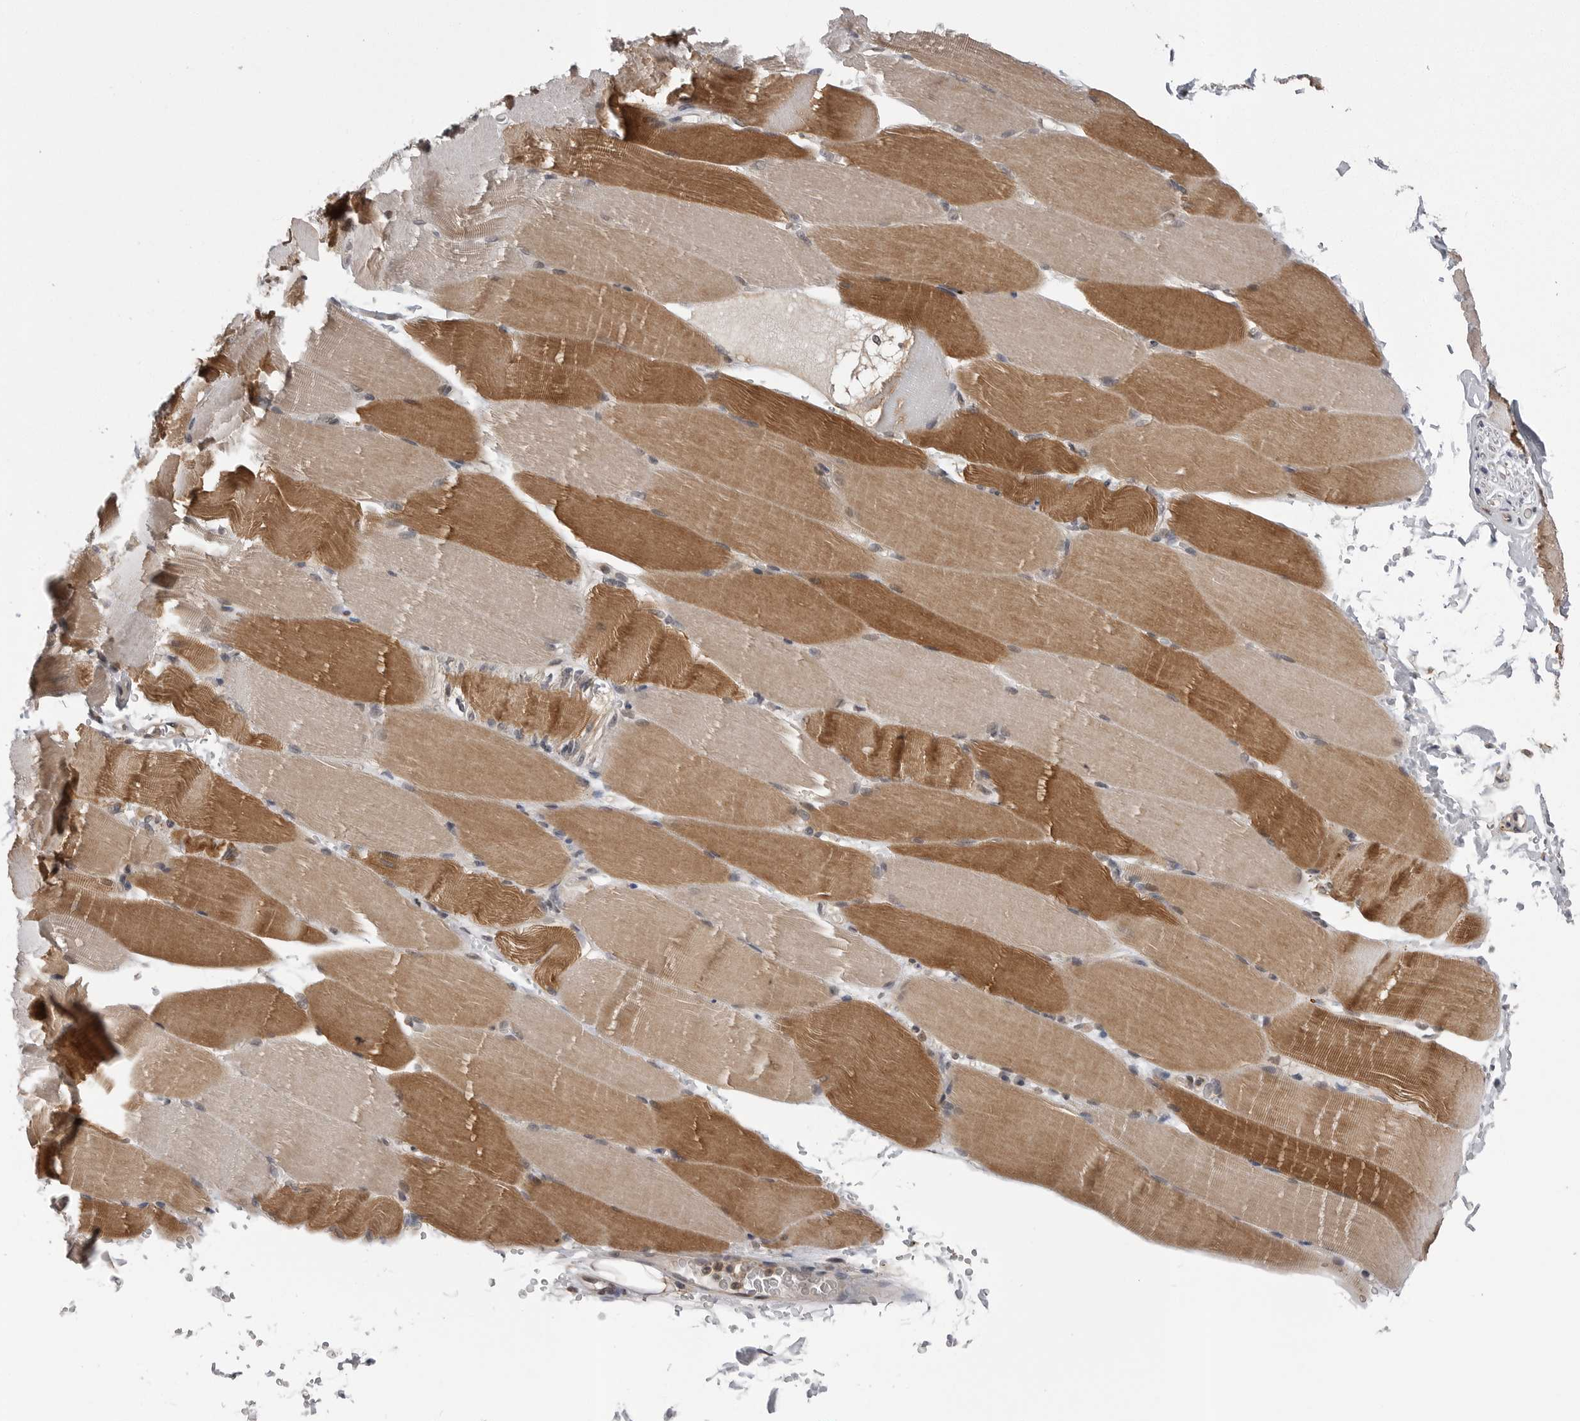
{"staining": {"intensity": "moderate", "quantity": "25%-75%", "location": "cytoplasmic/membranous,nuclear"}, "tissue": "skeletal muscle", "cell_type": "Myocytes", "image_type": "normal", "snomed": [{"axis": "morphology", "description": "Normal tissue, NOS"}, {"axis": "topography", "description": "Skeletal muscle"}, {"axis": "topography", "description": "Parathyroid gland"}], "caption": "A high-resolution photomicrograph shows immunohistochemistry staining of normal skeletal muscle, which shows moderate cytoplasmic/membranous,nuclear staining in approximately 25%-75% of myocytes. The staining is performed using DAB brown chromogen to label protein expression. The nuclei are counter-stained blue using hematoxylin.", "gene": "AOAH", "patient": {"sex": "female", "age": 37}}